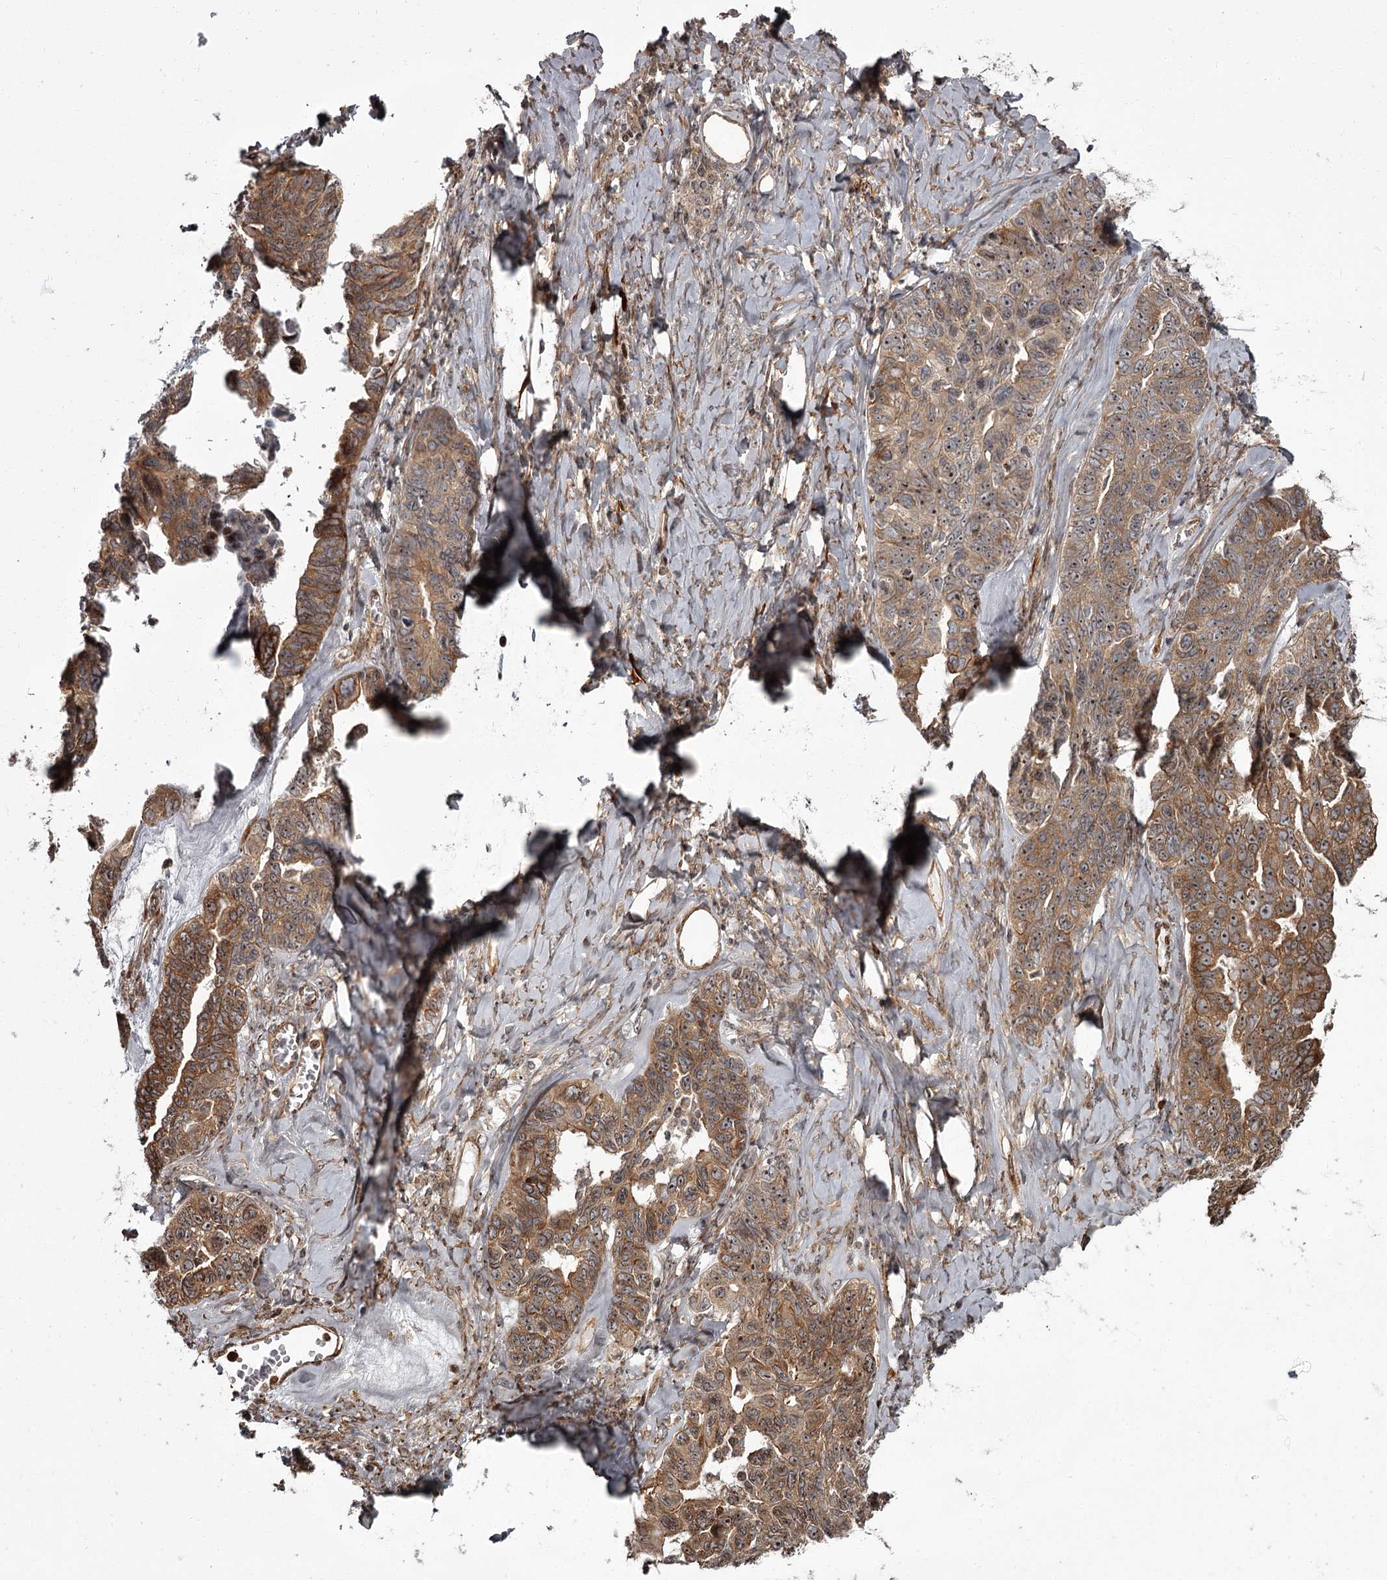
{"staining": {"intensity": "moderate", "quantity": ">75%", "location": "cytoplasmic/membranous,nuclear"}, "tissue": "ovarian cancer", "cell_type": "Tumor cells", "image_type": "cancer", "snomed": [{"axis": "morphology", "description": "Cystadenocarcinoma, serous, NOS"}, {"axis": "topography", "description": "Ovary"}], "caption": "Immunohistochemistry of serous cystadenocarcinoma (ovarian) exhibits medium levels of moderate cytoplasmic/membranous and nuclear staining in approximately >75% of tumor cells. The protein of interest is stained brown, and the nuclei are stained in blue (DAB IHC with brightfield microscopy, high magnification).", "gene": "THAP9", "patient": {"sex": "female", "age": 79}}